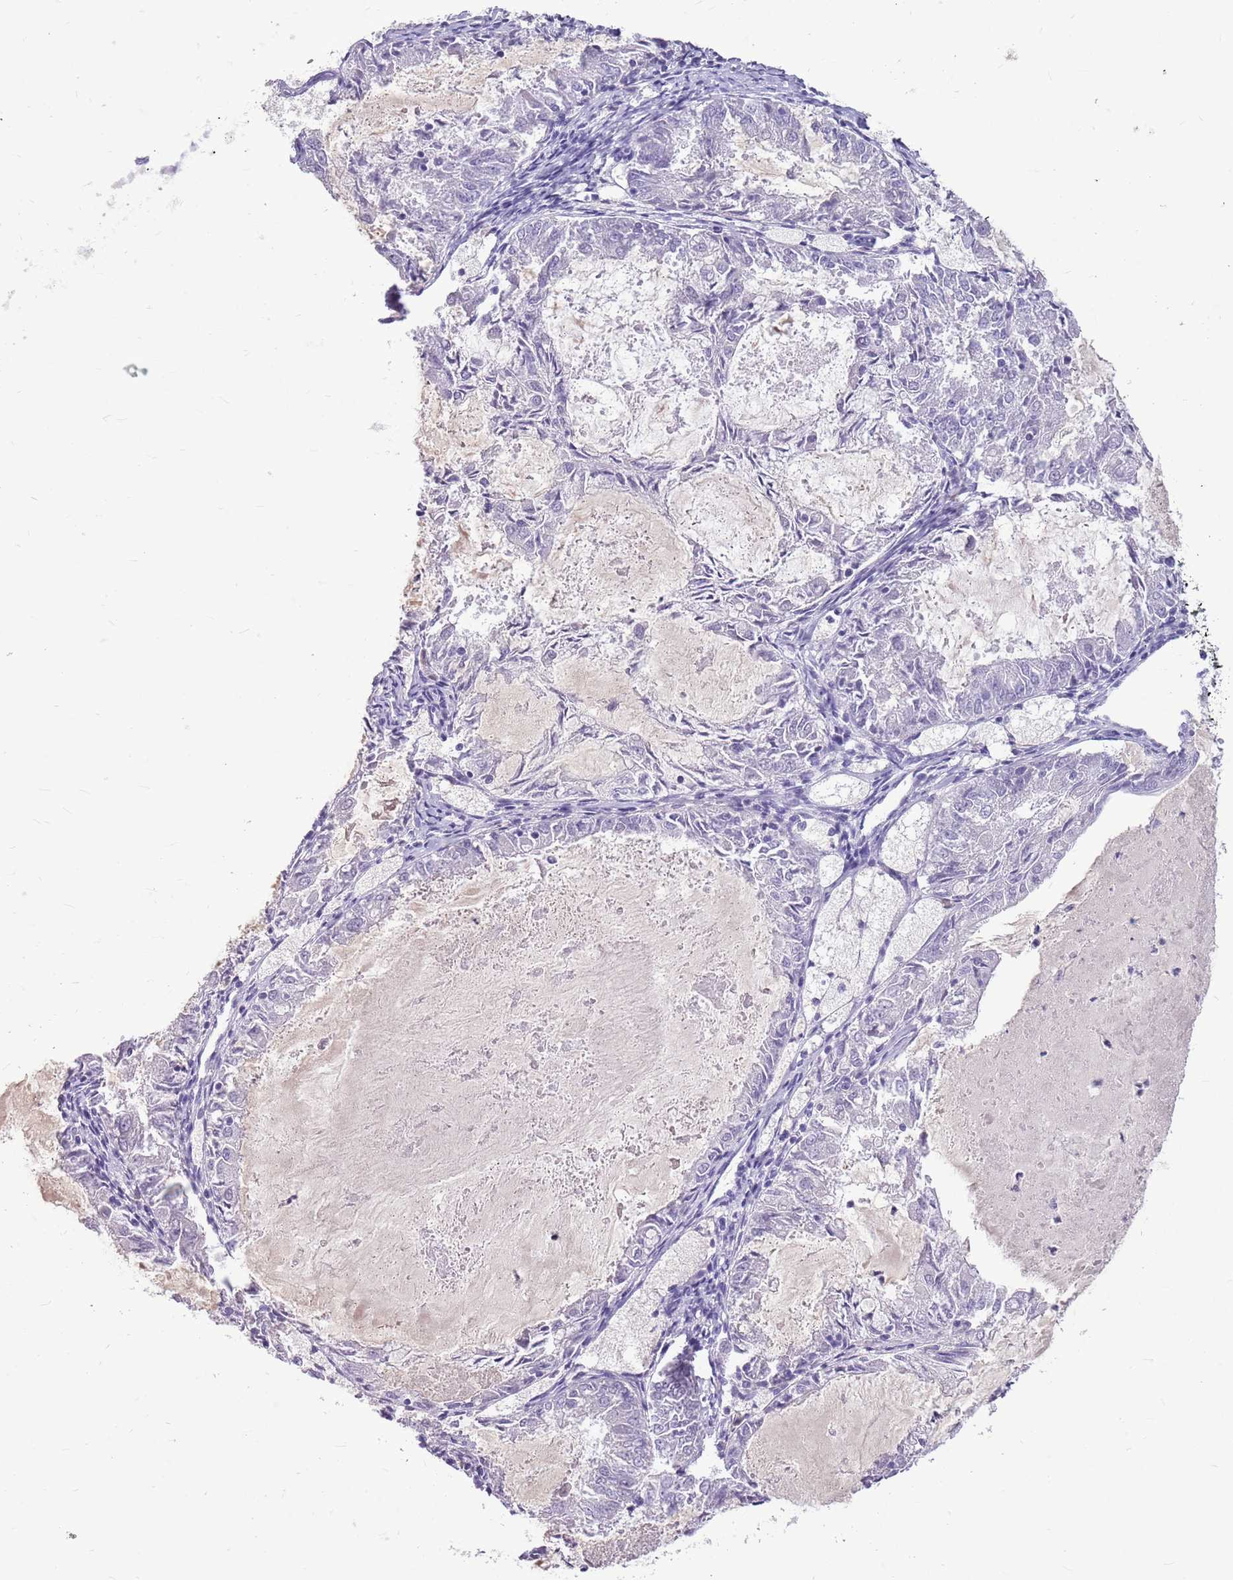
{"staining": {"intensity": "negative", "quantity": "none", "location": "none"}, "tissue": "endometrial cancer", "cell_type": "Tumor cells", "image_type": "cancer", "snomed": [{"axis": "morphology", "description": "Adenocarcinoma, NOS"}, {"axis": "topography", "description": "Endometrium"}], "caption": "Tumor cells are negative for brown protein staining in adenocarcinoma (endometrial).", "gene": "ZNF425", "patient": {"sex": "female", "age": 57}}